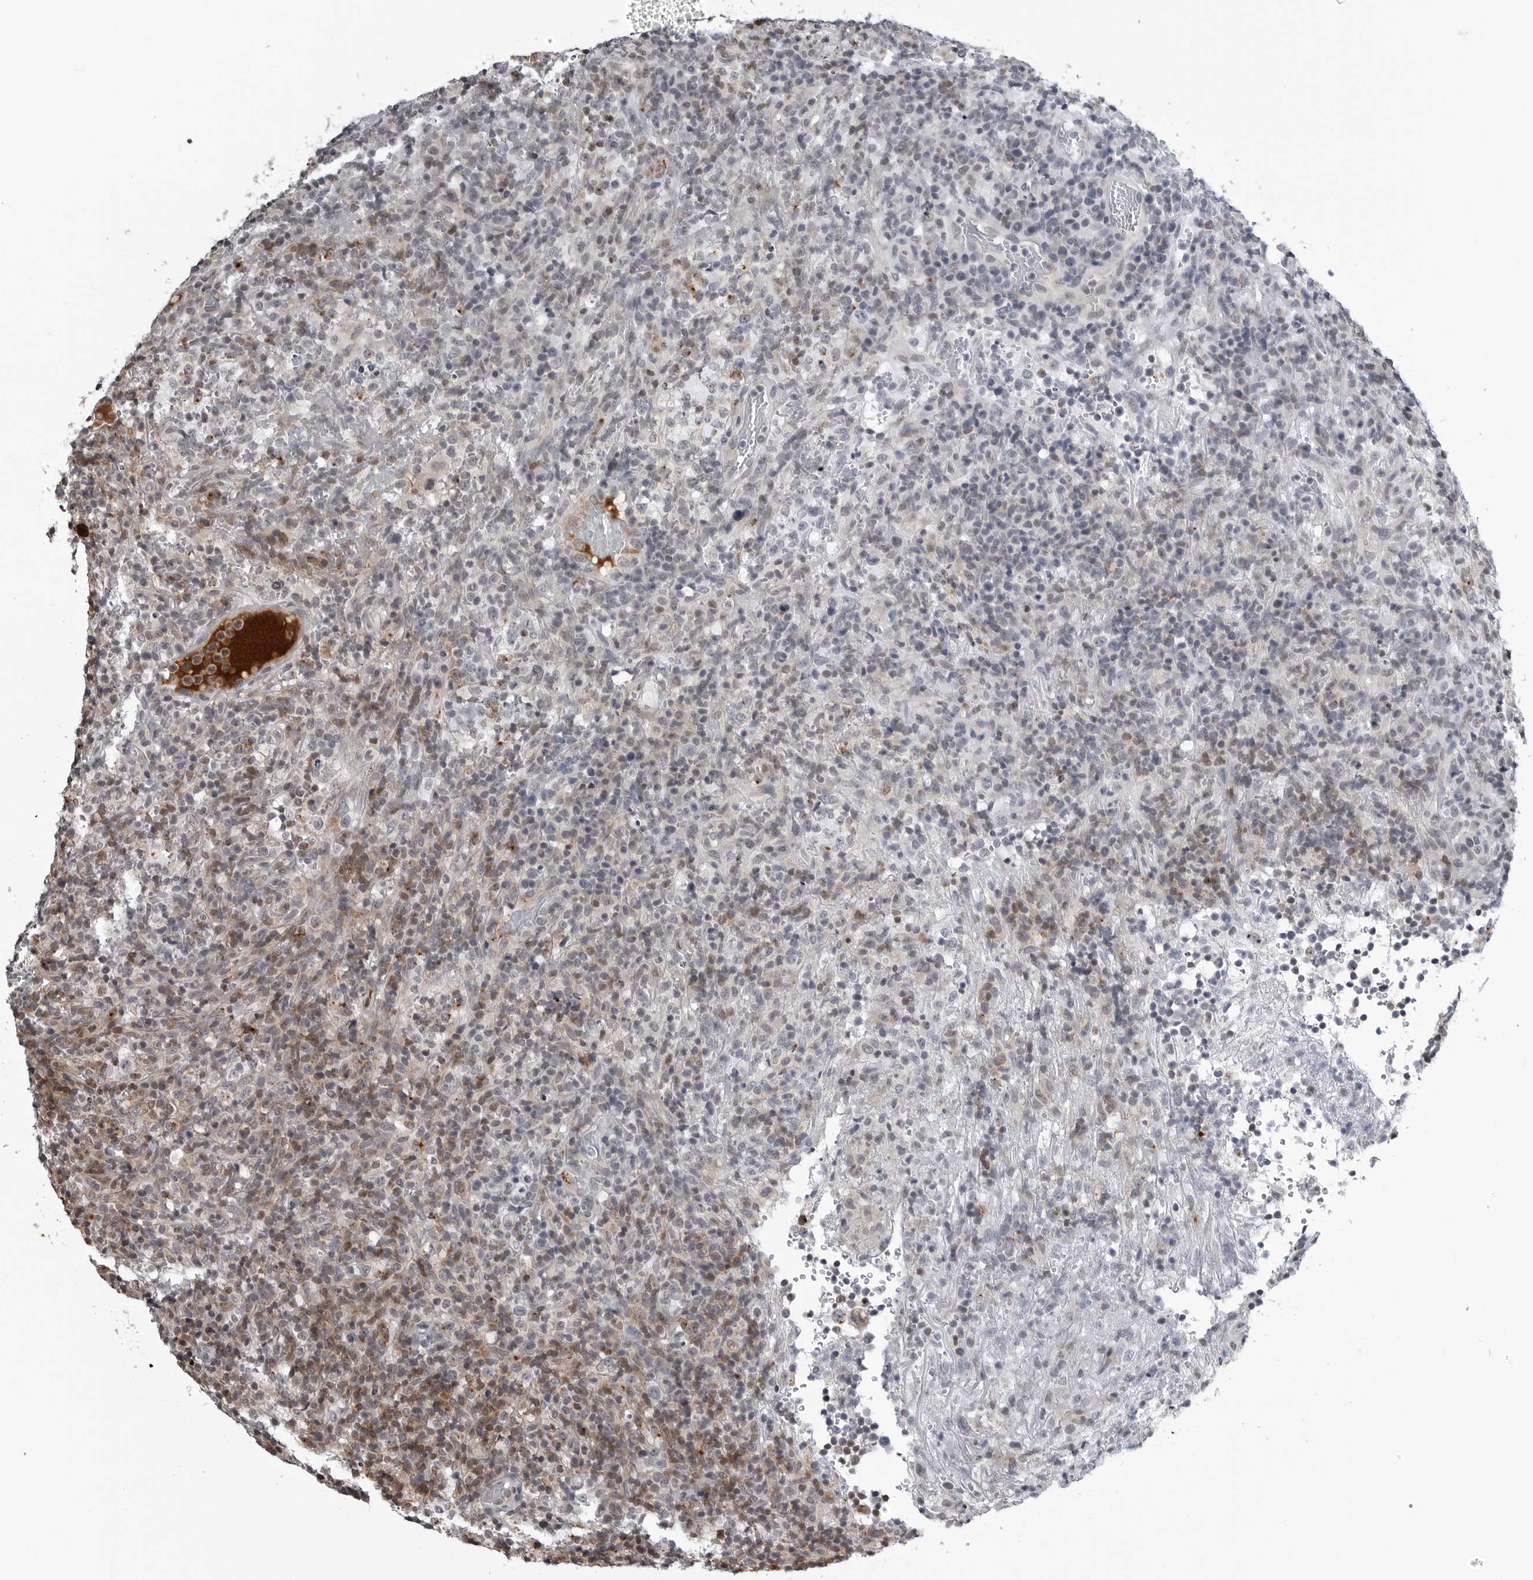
{"staining": {"intensity": "negative", "quantity": "none", "location": "none"}, "tissue": "lymphoma", "cell_type": "Tumor cells", "image_type": "cancer", "snomed": [{"axis": "morphology", "description": "Malignant lymphoma, non-Hodgkin's type, High grade"}, {"axis": "topography", "description": "Lymph node"}], "caption": "High power microscopy image of an immunohistochemistry (IHC) micrograph of high-grade malignant lymphoma, non-Hodgkin's type, revealing no significant staining in tumor cells.", "gene": "CXCR5", "patient": {"sex": "female", "age": 76}}